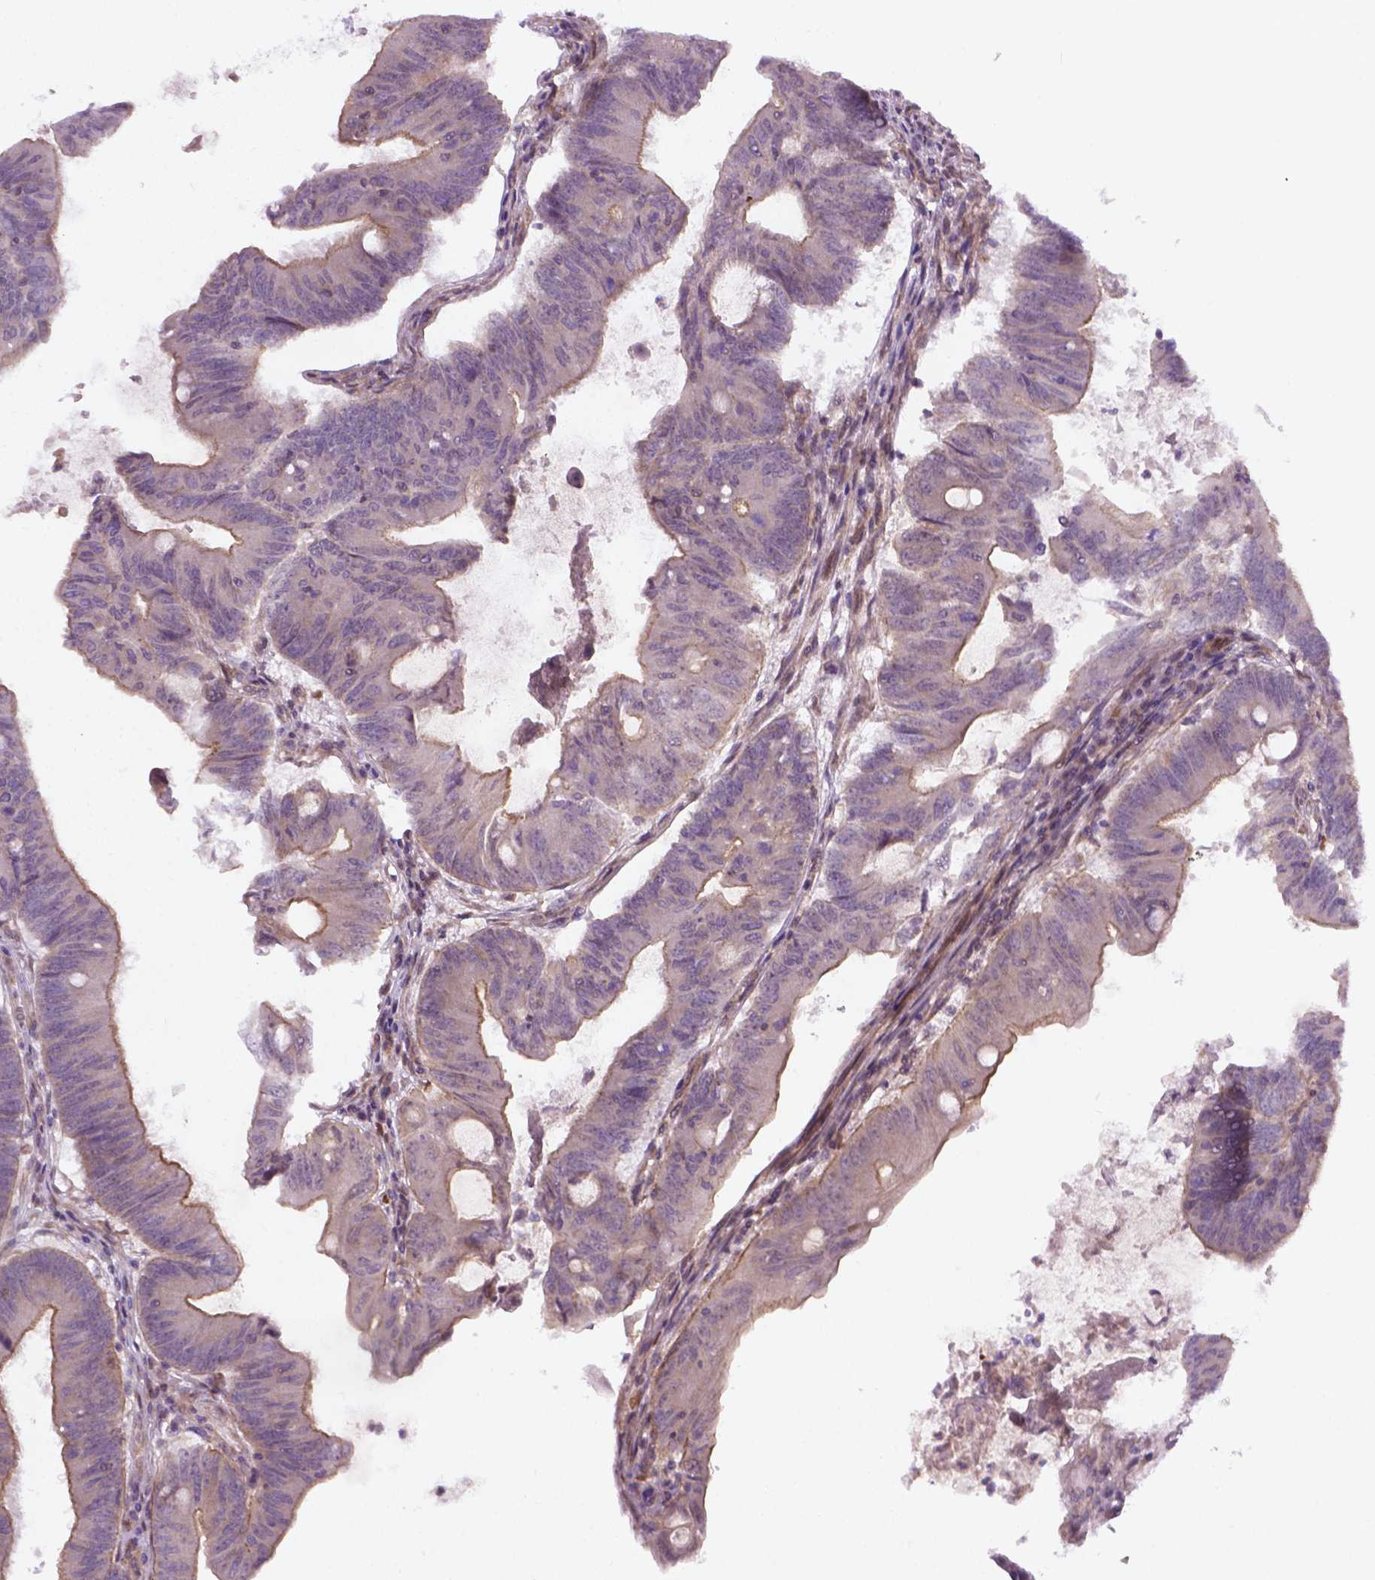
{"staining": {"intensity": "moderate", "quantity": "25%-75%", "location": "cytoplasmic/membranous"}, "tissue": "colorectal cancer", "cell_type": "Tumor cells", "image_type": "cancer", "snomed": [{"axis": "morphology", "description": "Adenocarcinoma, NOS"}, {"axis": "topography", "description": "Colon"}], "caption": "A brown stain labels moderate cytoplasmic/membranous staining of a protein in human colorectal cancer tumor cells.", "gene": "TCHP", "patient": {"sex": "female", "age": 70}}